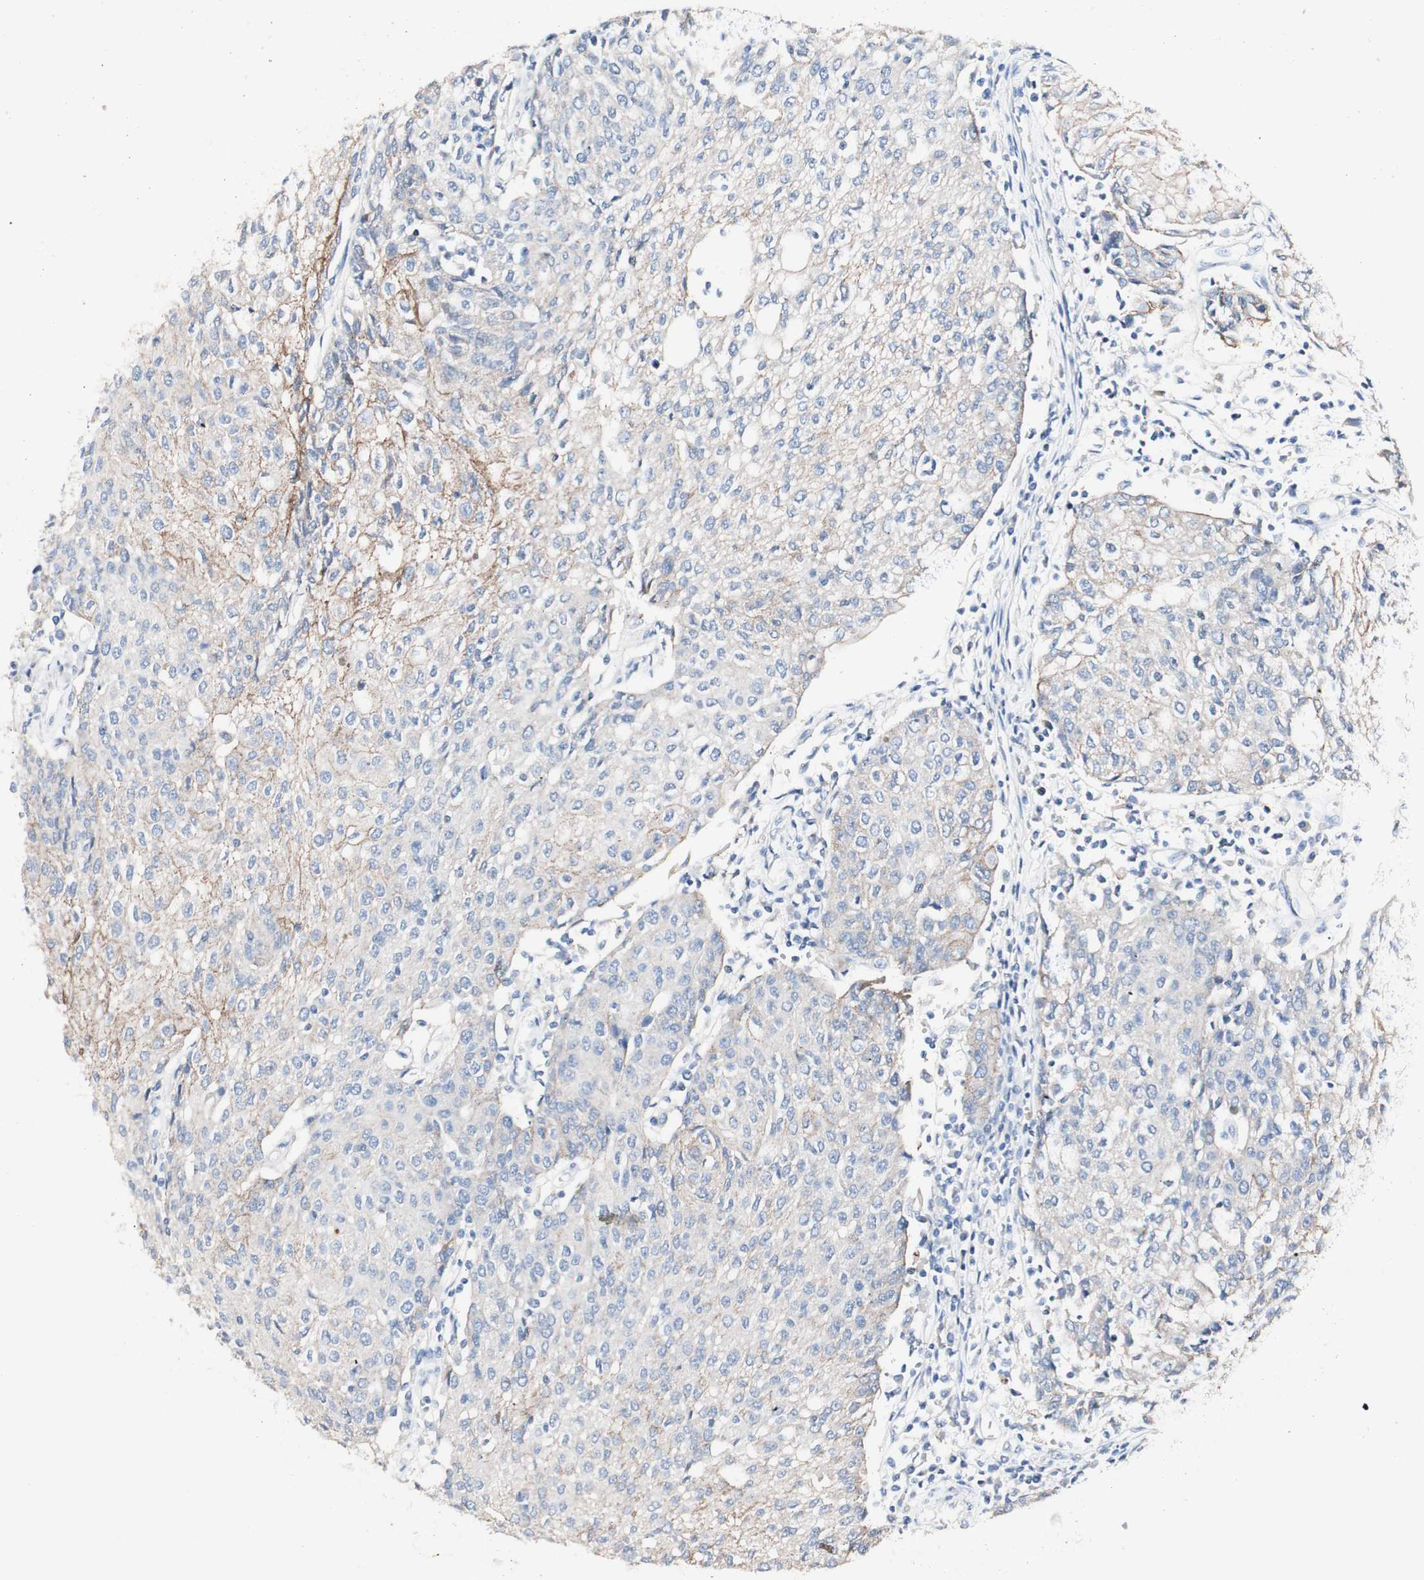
{"staining": {"intensity": "moderate", "quantity": "25%-75%", "location": "cytoplasmic/membranous"}, "tissue": "urothelial cancer", "cell_type": "Tumor cells", "image_type": "cancer", "snomed": [{"axis": "morphology", "description": "Urothelial carcinoma, High grade"}, {"axis": "topography", "description": "Urinary bladder"}], "caption": "Immunohistochemistry (IHC) of human urothelial carcinoma (high-grade) displays medium levels of moderate cytoplasmic/membranous expression in approximately 25%-75% of tumor cells.", "gene": "DSC2", "patient": {"sex": "female", "age": 85}}